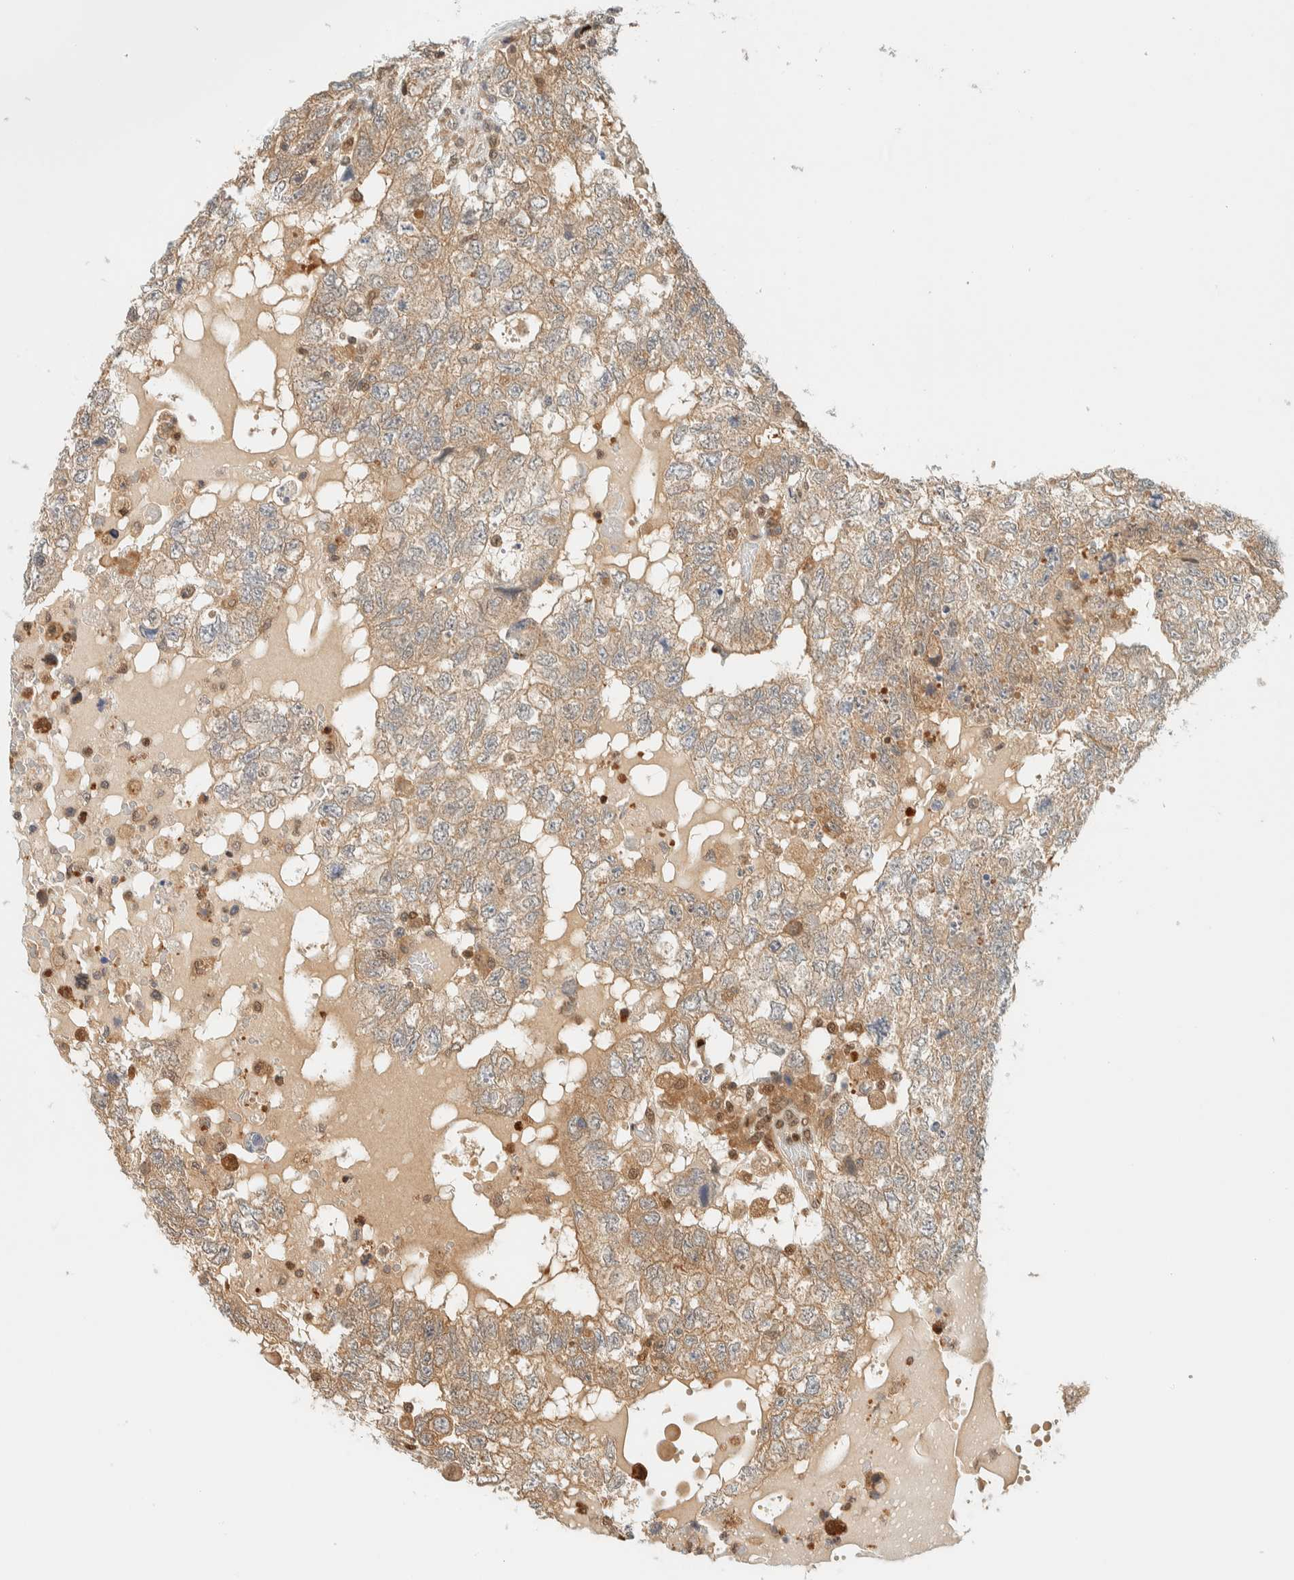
{"staining": {"intensity": "weak", "quantity": ">75%", "location": "cytoplasmic/membranous"}, "tissue": "testis cancer", "cell_type": "Tumor cells", "image_type": "cancer", "snomed": [{"axis": "morphology", "description": "Carcinoma, Embryonal, NOS"}, {"axis": "topography", "description": "Testis"}], "caption": "This image reveals IHC staining of human testis embryonal carcinoma, with low weak cytoplasmic/membranous positivity in about >75% of tumor cells.", "gene": "ZBTB37", "patient": {"sex": "male", "age": 36}}